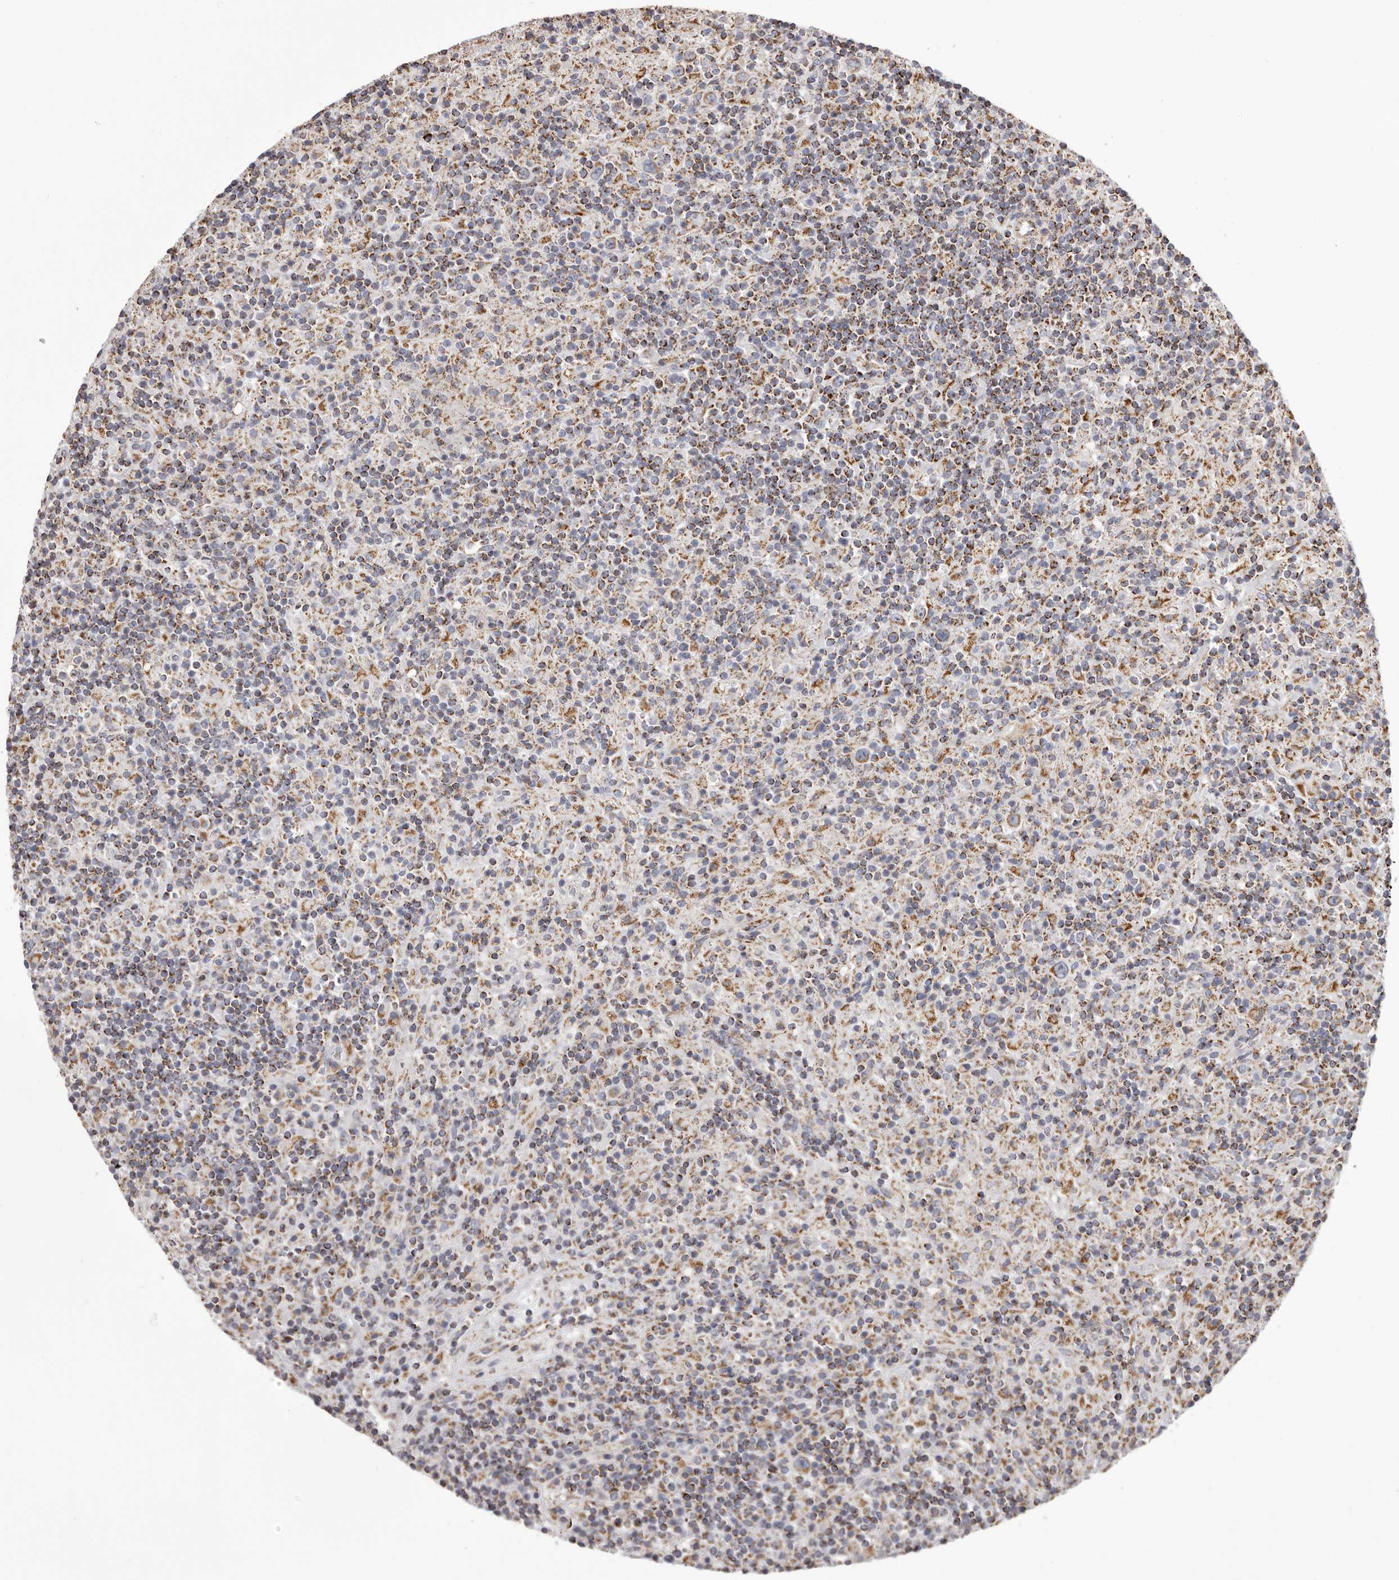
{"staining": {"intensity": "moderate", "quantity": "25%-75%", "location": "cytoplasmic/membranous"}, "tissue": "lymphoma", "cell_type": "Tumor cells", "image_type": "cancer", "snomed": [{"axis": "morphology", "description": "Hodgkin's disease, NOS"}, {"axis": "topography", "description": "Lymph node"}], "caption": "A medium amount of moderate cytoplasmic/membranous positivity is seen in about 25%-75% of tumor cells in Hodgkin's disease tissue.", "gene": "CHRM2", "patient": {"sex": "male", "age": 70}}